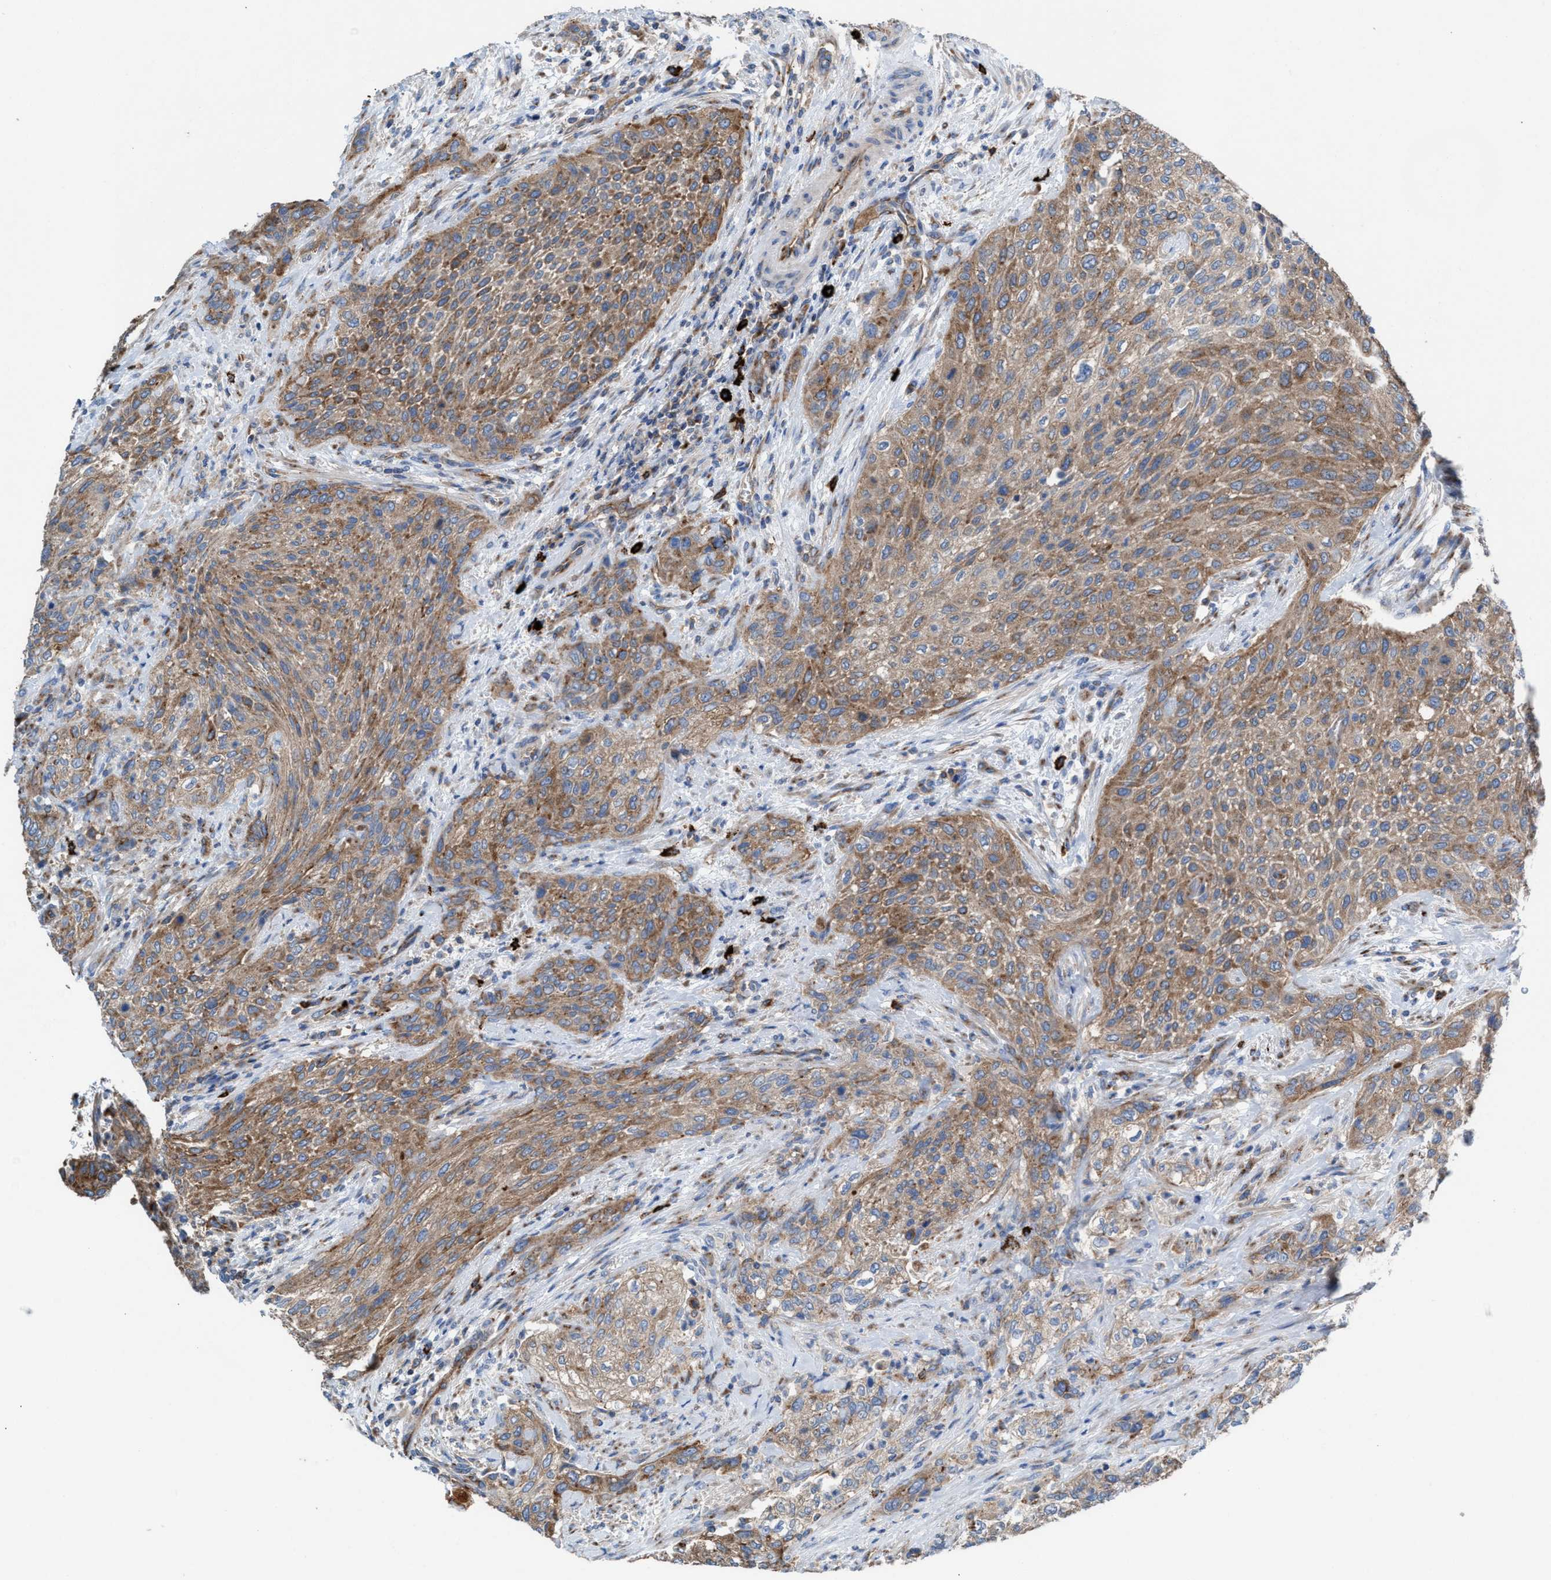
{"staining": {"intensity": "moderate", "quantity": ">75%", "location": "cytoplasmic/membranous"}, "tissue": "urothelial cancer", "cell_type": "Tumor cells", "image_type": "cancer", "snomed": [{"axis": "morphology", "description": "Urothelial carcinoma, Low grade"}, {"axis": "morphology", "description": "Urothelial carcinoma, High grade"}, {"axis": "topography", "description": "Urinary bladder"}], "caption": "Immunohistochemistry (IHC) image of urothelial cancer stained for a protein (brown), which shows medium levels of moderate cytoplasmic/membranous expression in approximately >75% of tumor cells.", "gene": "NYAP1", "patient": {"sex": "male", "age": 35}}